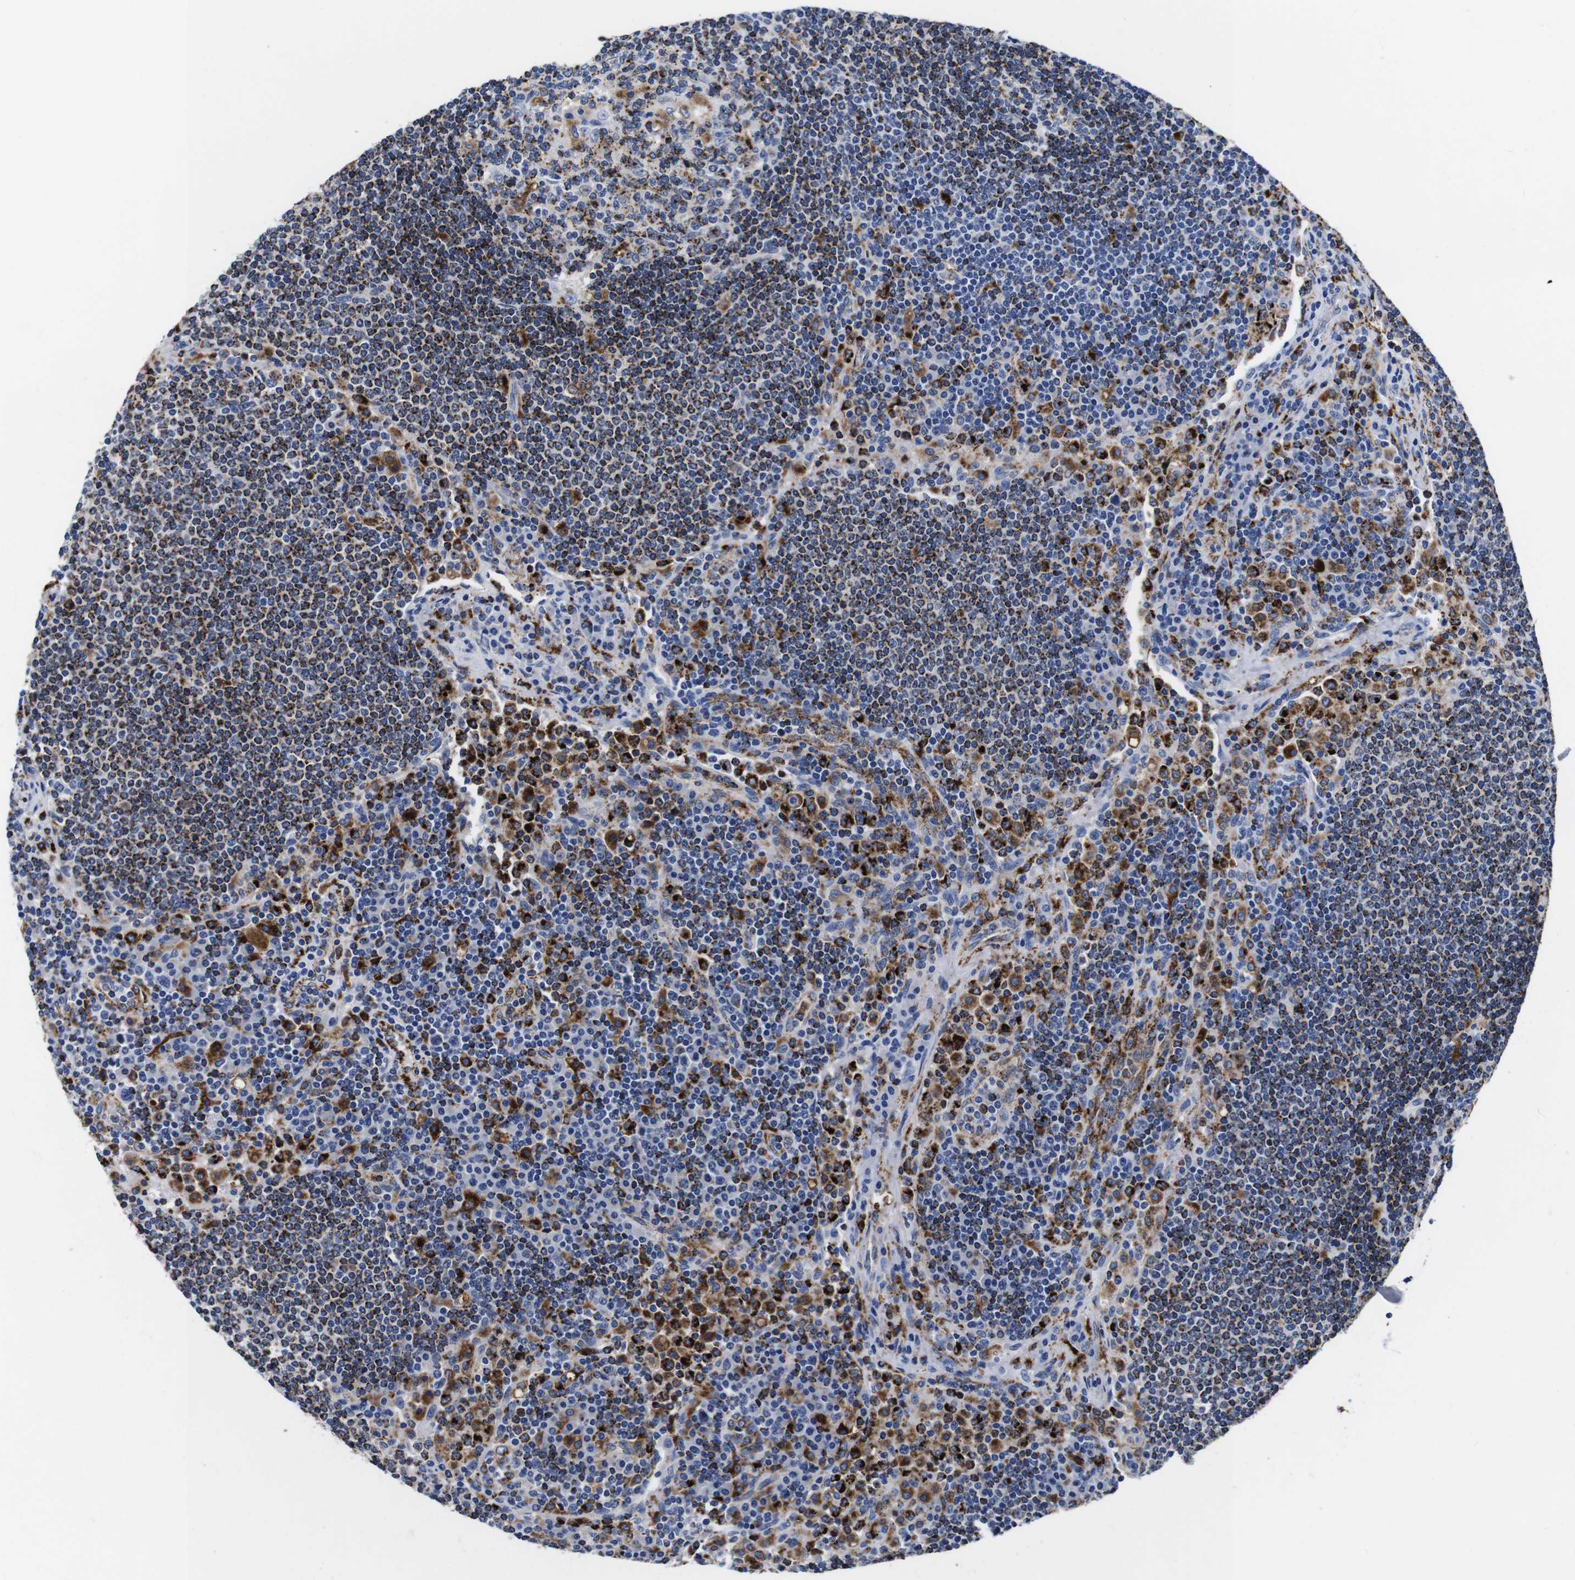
{"staining": {"intensity": "strong", "quantity": "25%-75%", "location": "cytoplasmic/membranous"}, "tissue": "lymph node", "cell_type": "Germinal center cells", "image_type": "normal", "snomed": [{"axis": "morphology", "description": "Normal tissue, NOS"}, {"axis": "topography", "description": "Lymph node"}], "caption": "Protein analysis of benign lymph node shows strong cytoplasmic/membranous positivity in about 25%-75% of germinal center cells. Nuclei are stained in blue.", "gene": "ENSG00000248993", "patient": {"sex": "female", "age": 53}}